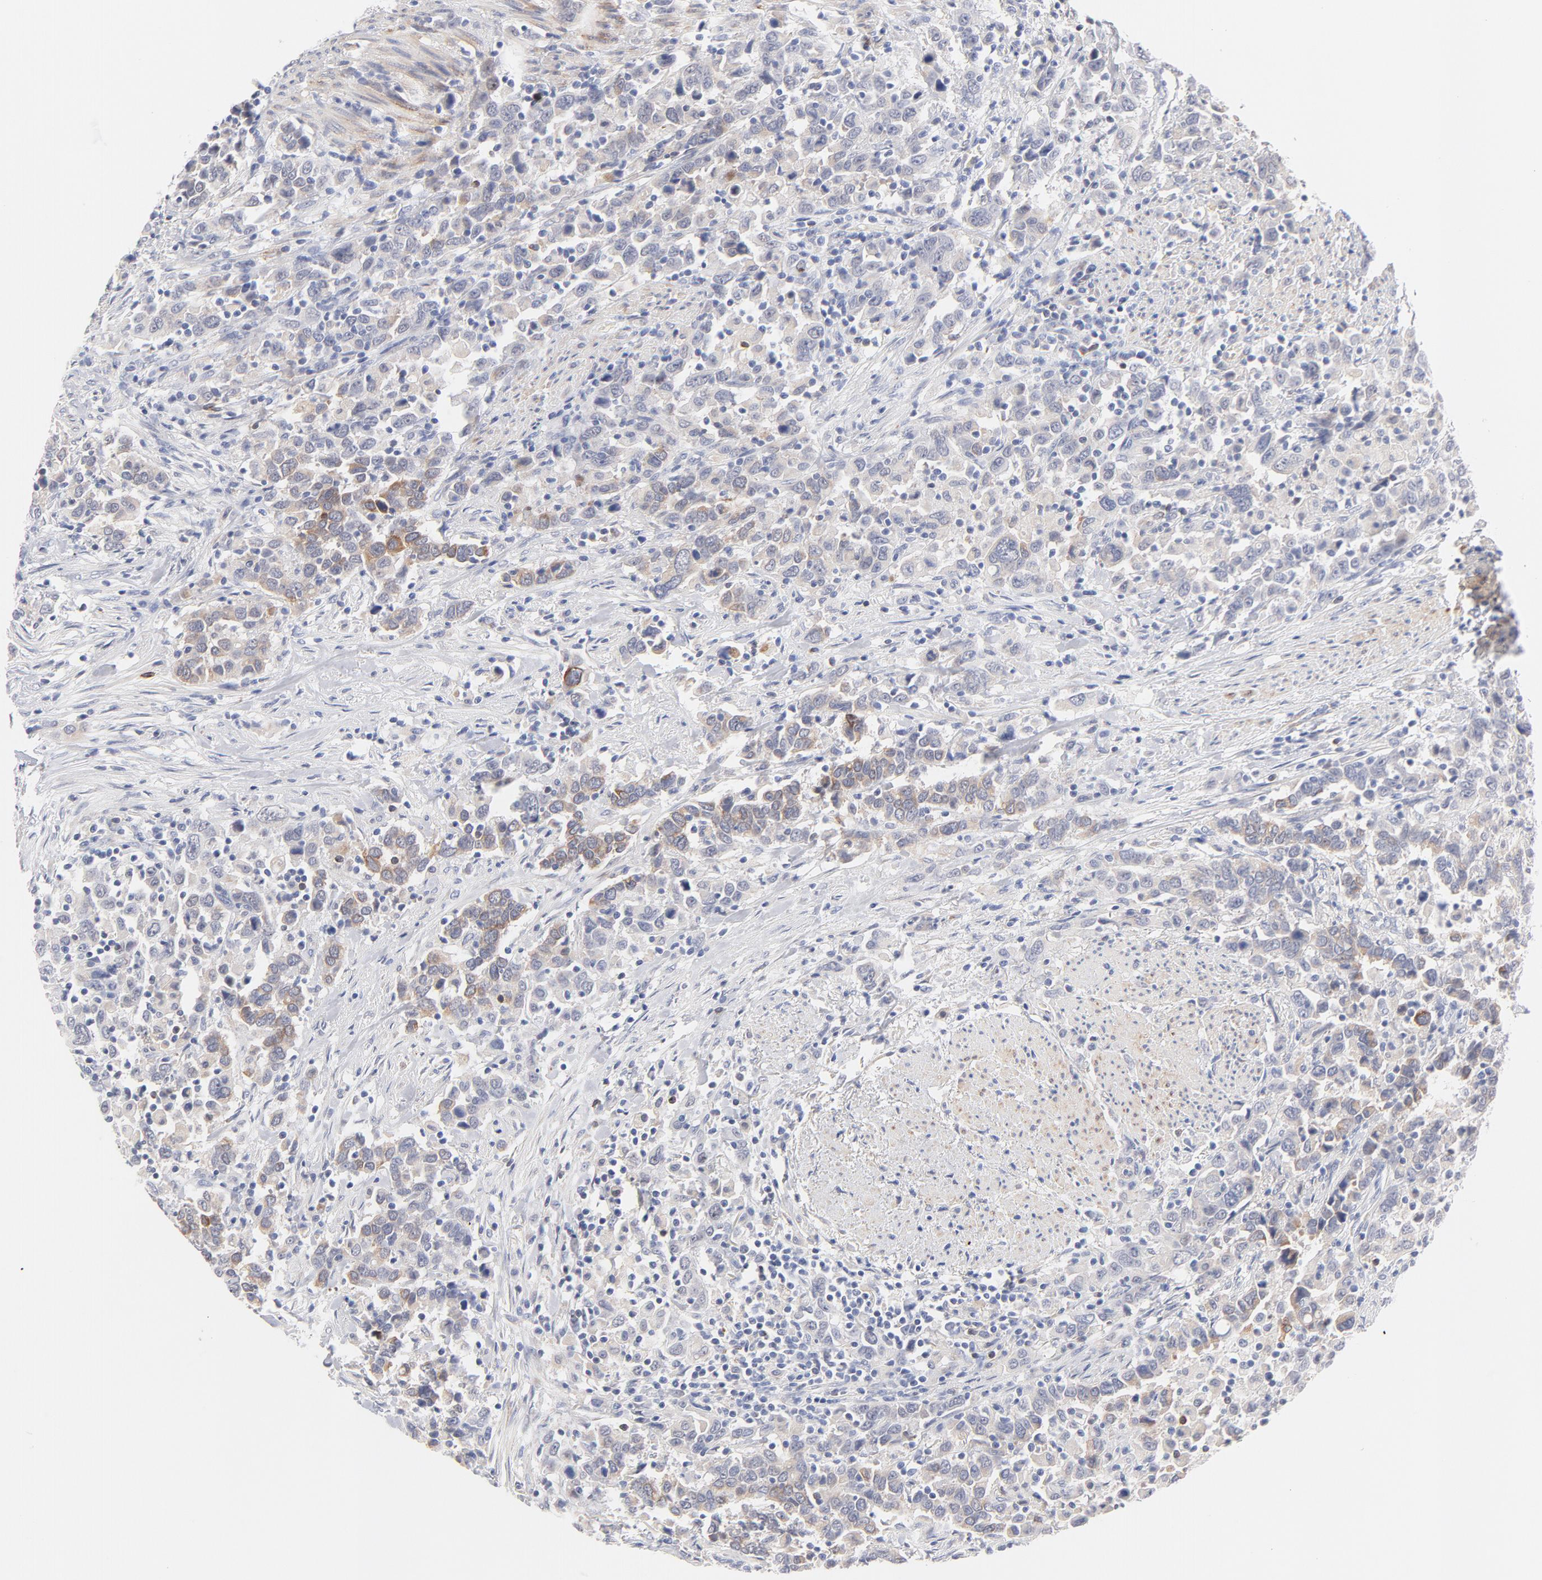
{"staining": {"intensity": "moderate", "quantity": "25%-75%", "location": "cytoplasmic/membranous"}, "tissue": "urothelial cancer", "cell_type": "Tumor cells", "image_type": "cancer", "snomed": [{"axis": "morphology", "description": "Urothelial carcinoma, High grade"}, {"axis": "topography", "description": "Urinary bladder"}], "caption": "This image reveals IHC staining of urothelial cancer, with medium moderate cytoplasmic/membranous expression in about 25%-75% of tumor cells.", "gene": "MID1", "patient": {"sex": "male", "age": 61}}